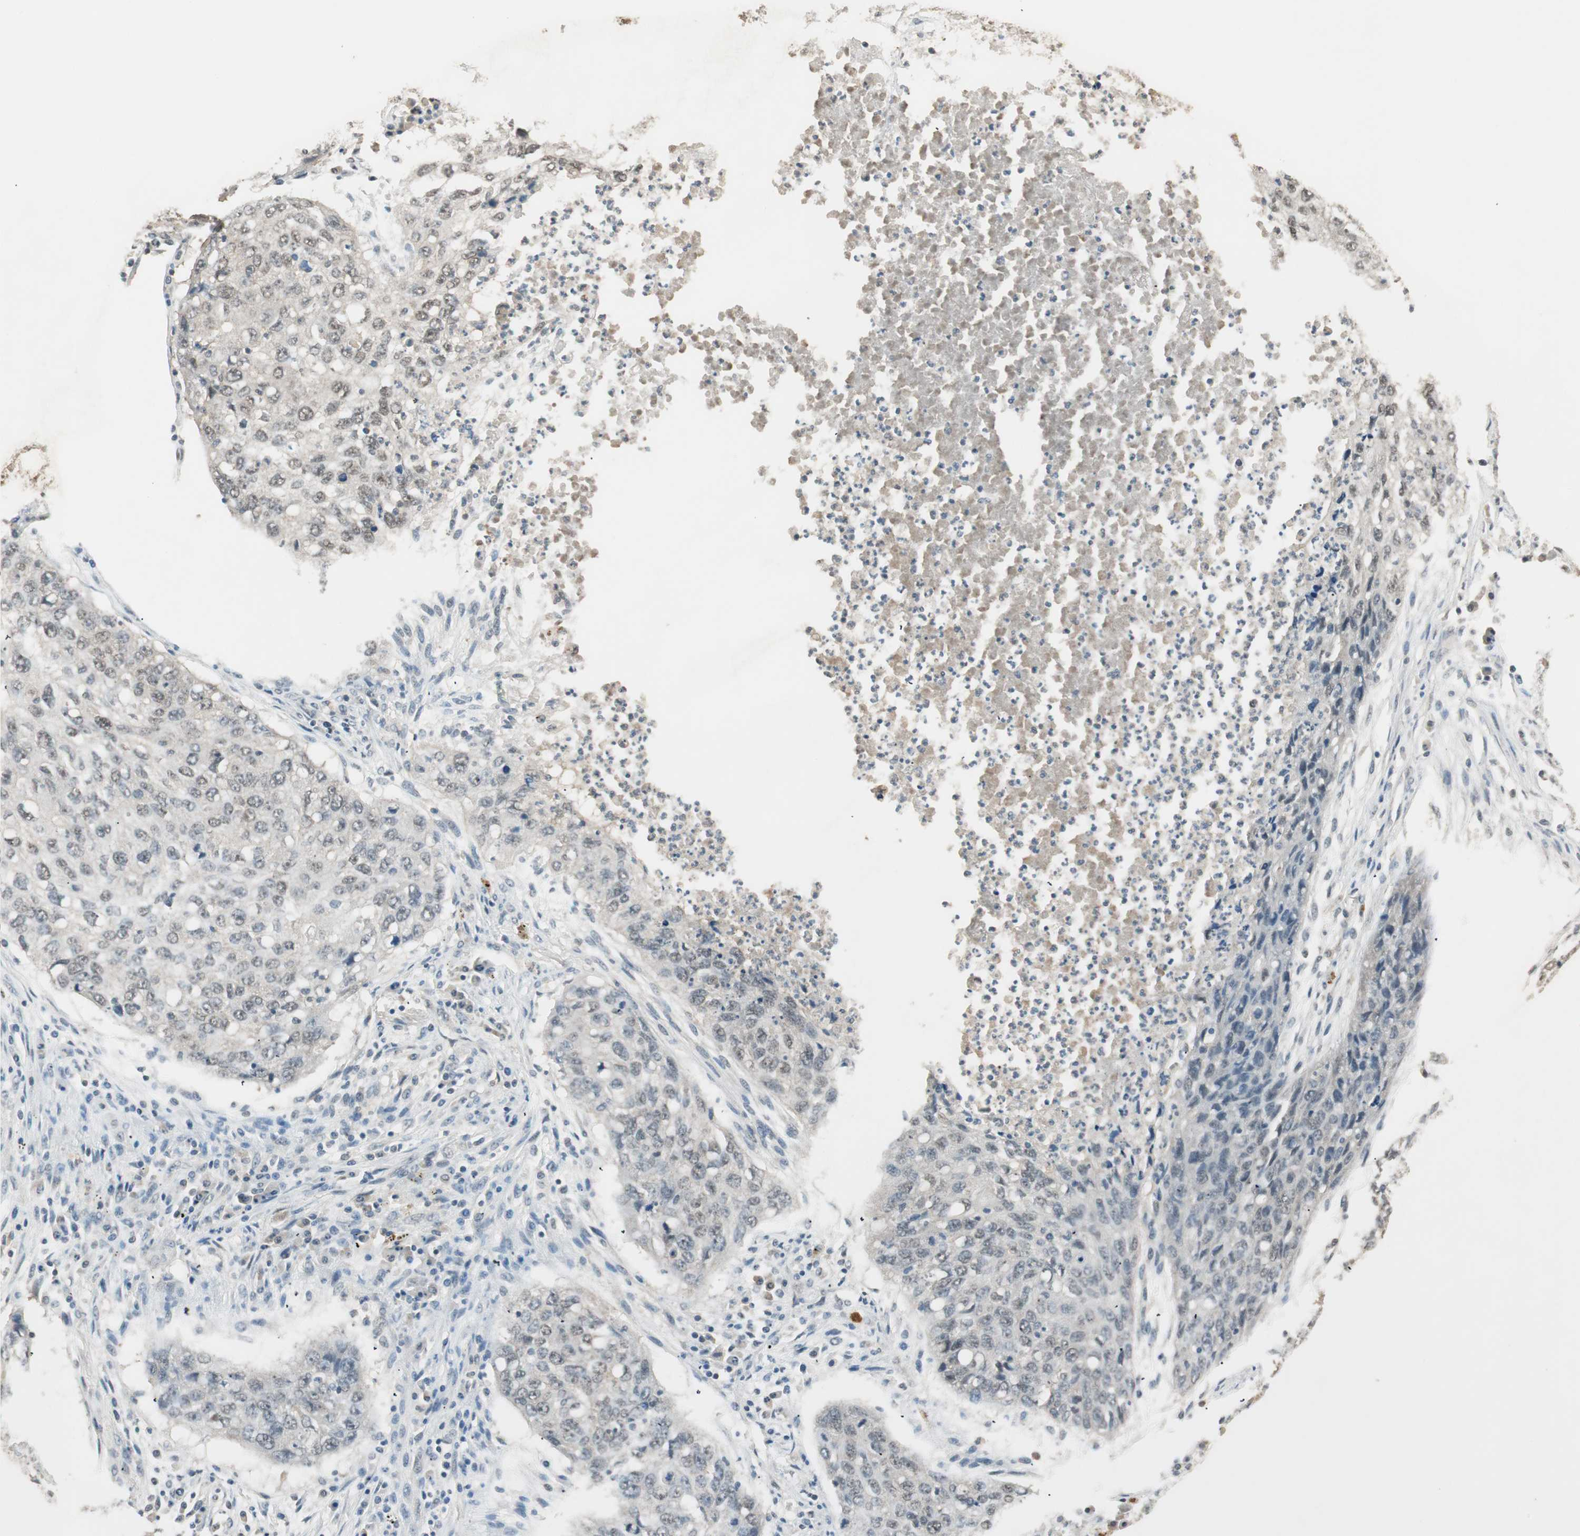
{"staining": {"intensity": "weak", "quantity": "<25%", "location": "nuclear"}, "tissue": "lung cancer", "cell_type": "Tumor cells", "image_type": "cancer", "snomed": [{"axis": "morphology", "description": "Squamous cell carcinoma, NOS"}, {"axis": "topography", "description": "Lung"}], "caption": "A photomicrograph of squamous cell carcinoma (lung) stained for a protein demonstrates no brown staining in tumor cells. (DAB (3,3'-diaminobenzidine) immunohistochemistry (IHC), high magnification).", "gene": "USP5", "patient": {"sex": "female", "age": 63}}